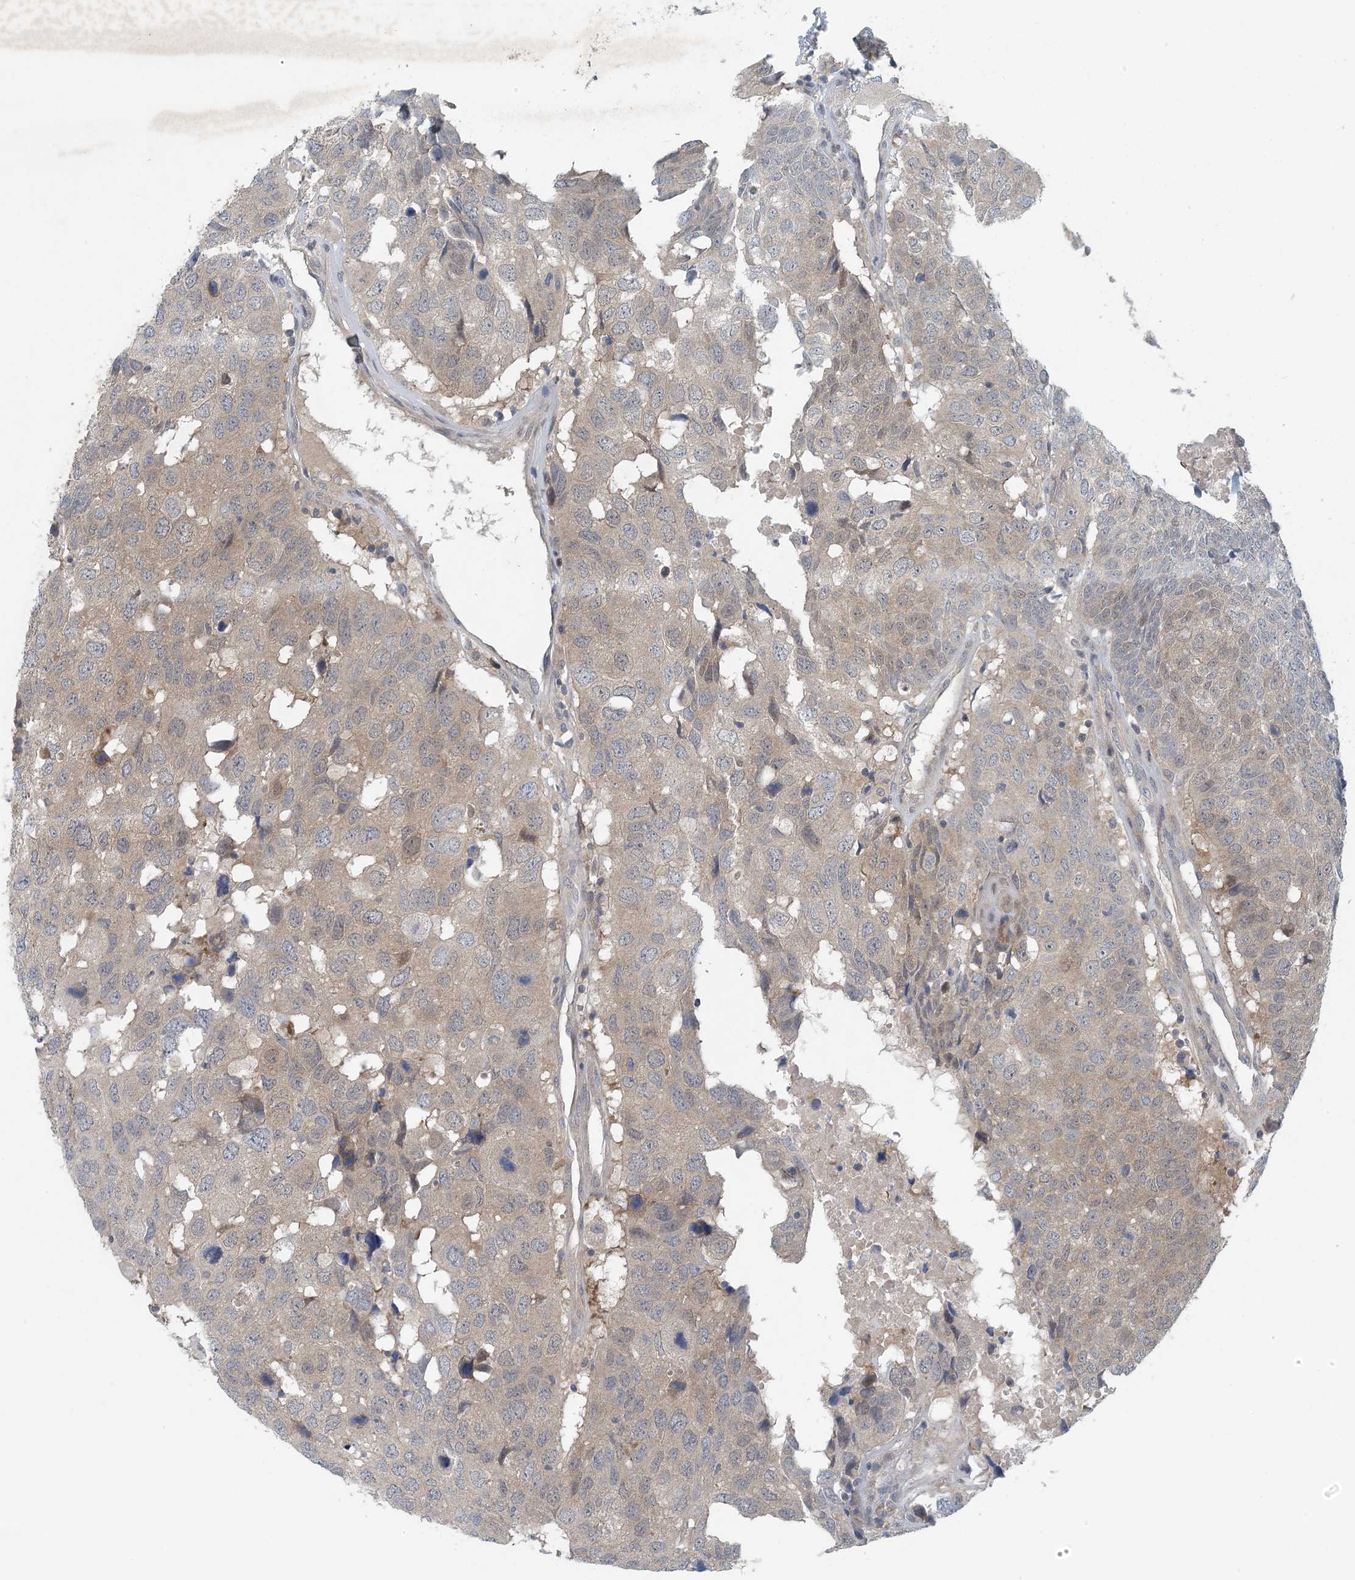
{"staining": {"intensity": "weak", "quantity": "25%-75%", "location": "cytoplasmic/membranous"}, "tissue": "head and neck cancer", "cell_type": "Tumor cells", "image_type": "cancer", "snomed": [{"axis": "morphology", "description": "Squamous cell carcinoma, NOS"}, {"axis": "topography", "description": "Head-Neck"}], "caption": "Immunohistochemical staining of human head and neck cancer (squamous cell carcinoma) displays weak cytoplasmic/membranous protein expression in about 25%-75% of tumor cells.", "gene": "HIKESHI", "patient": {"sex": "male", "age": 66}}